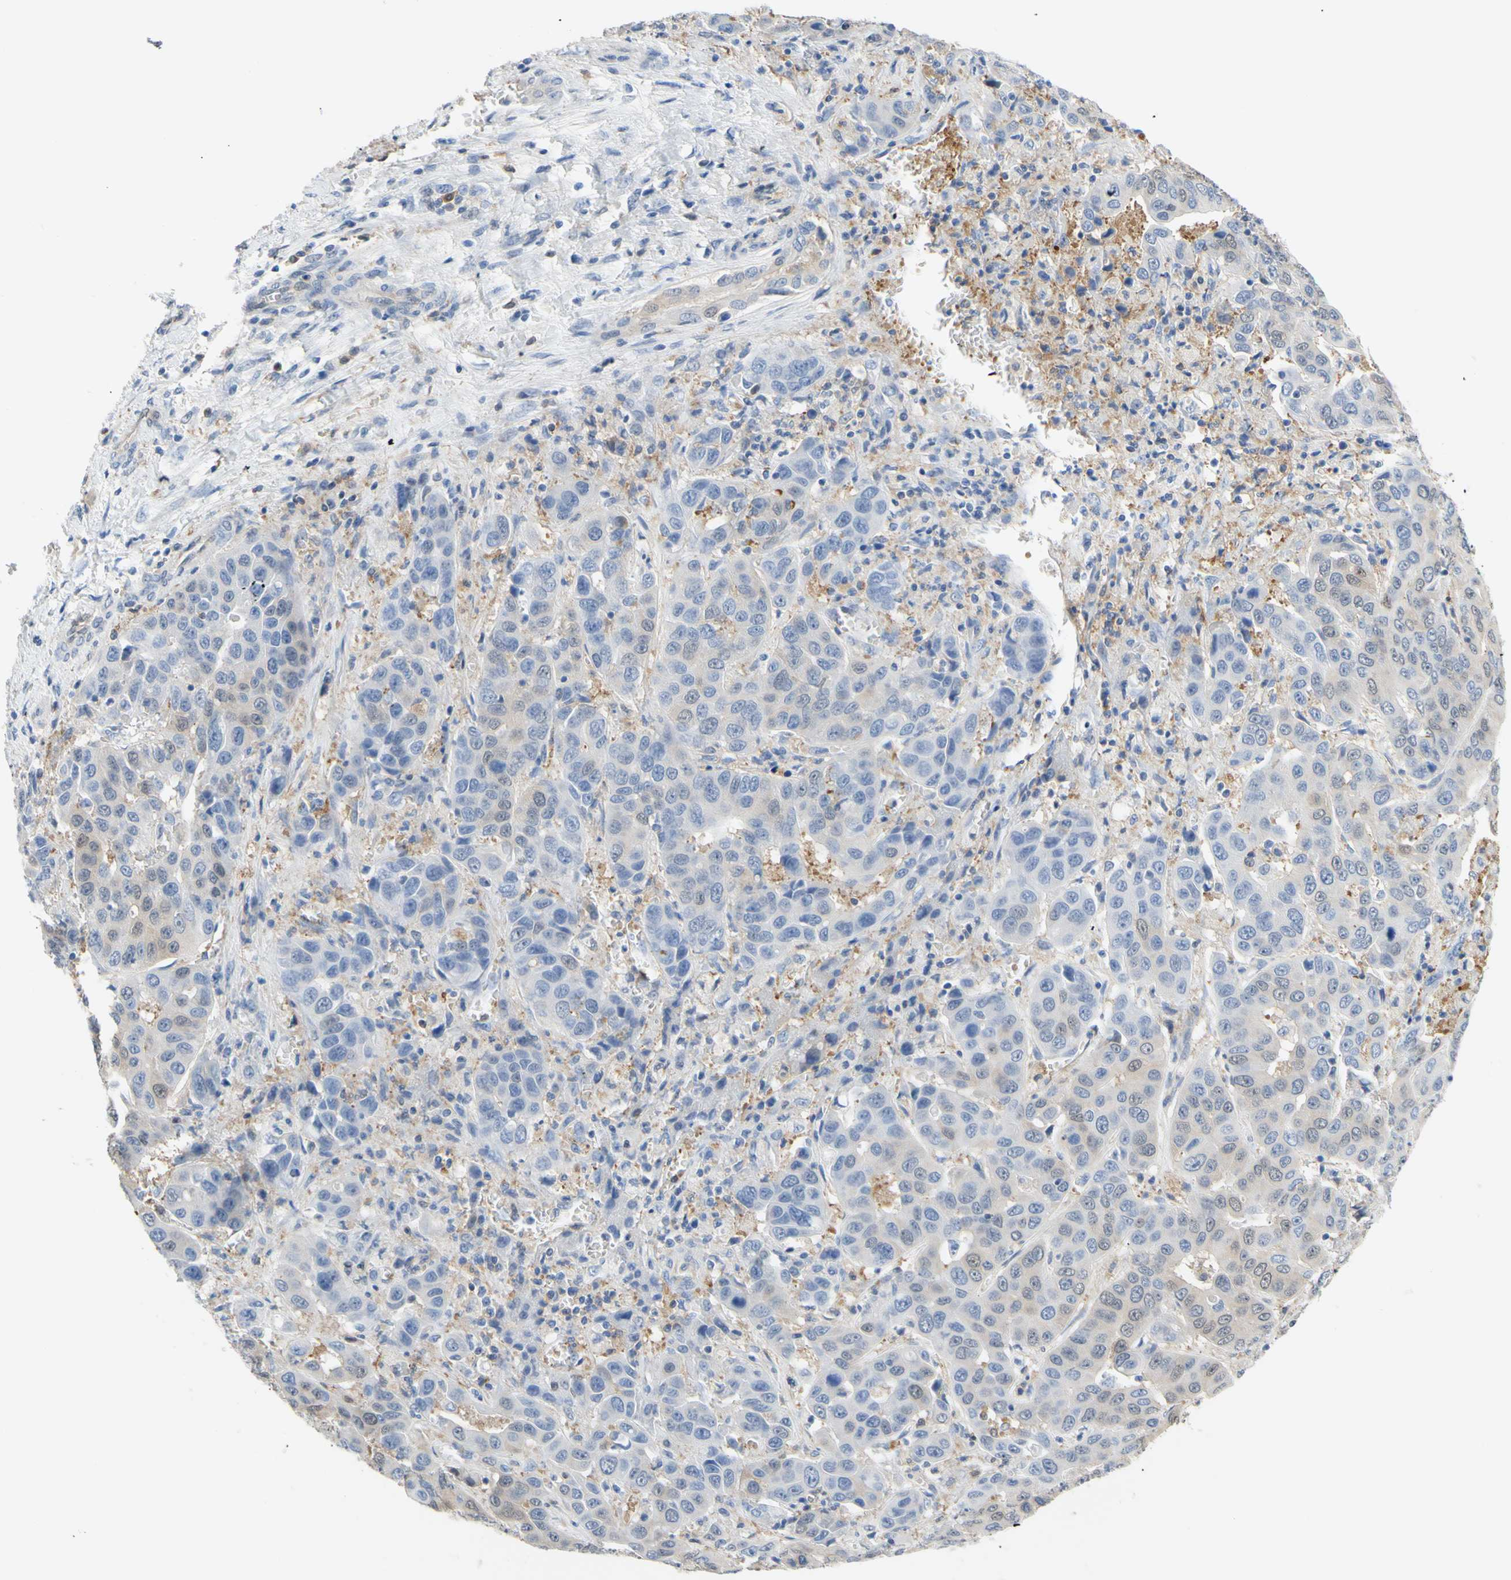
{"staining": {"intensity": "negative", "quantity": "none", "location": "none"}, "tissue": "liver cancer", "cell_type": "Tumor cells", "image_type": "cancer", "snomed": [{"axis": "morphology", "description": "Cholangiocarcinoma"}, {"axis": "topography", "description": "Liver"}], "caption": "This is an immunohistochemistry (IHC) photomicrograph of liver cholangiocarcinoma. There is no staining in tumor cells.", "gene": "UPK3B", "patient": {"sex": "female", "age": 52}}